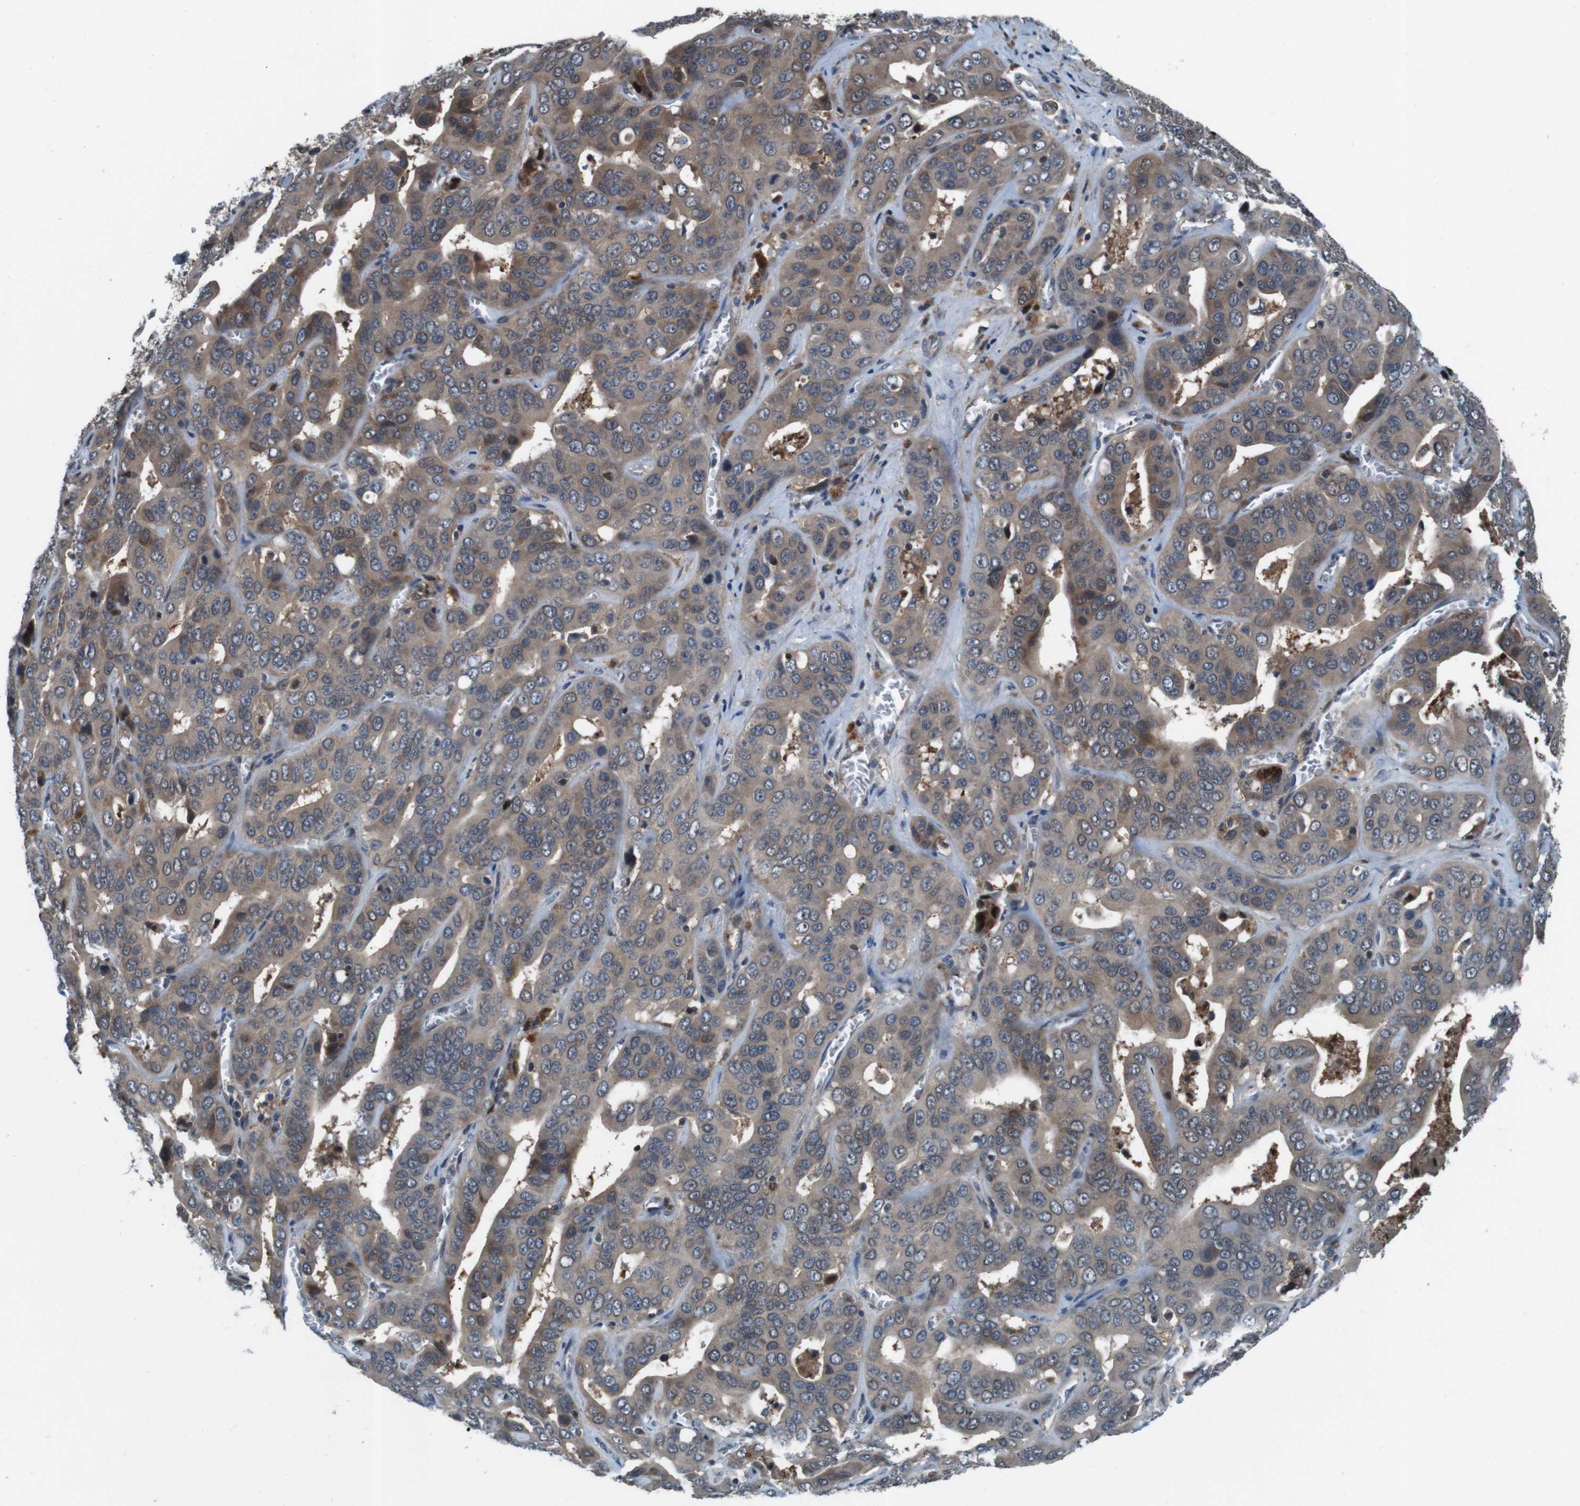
{"staining": {"intensity": "weak", "quantity": ">75%", "location": "cytoplasmic/membranous"}, "tissue": "liver cancer", "cell_type": "Tumor cells", "image_type": "cancer", "snomed": [{"axis": "morphology", "description": "Cholangiocarcinoma"}, {"axis": "topography", "description": "Liver"}], "caption": "This is a photomicrograph of IHC staining of liver cancer, which shows weak staining in the cytoplasmic/membranous of tumor cells.", "gene": "LRP5", "patient": {"sex": "female", "age": 52}}